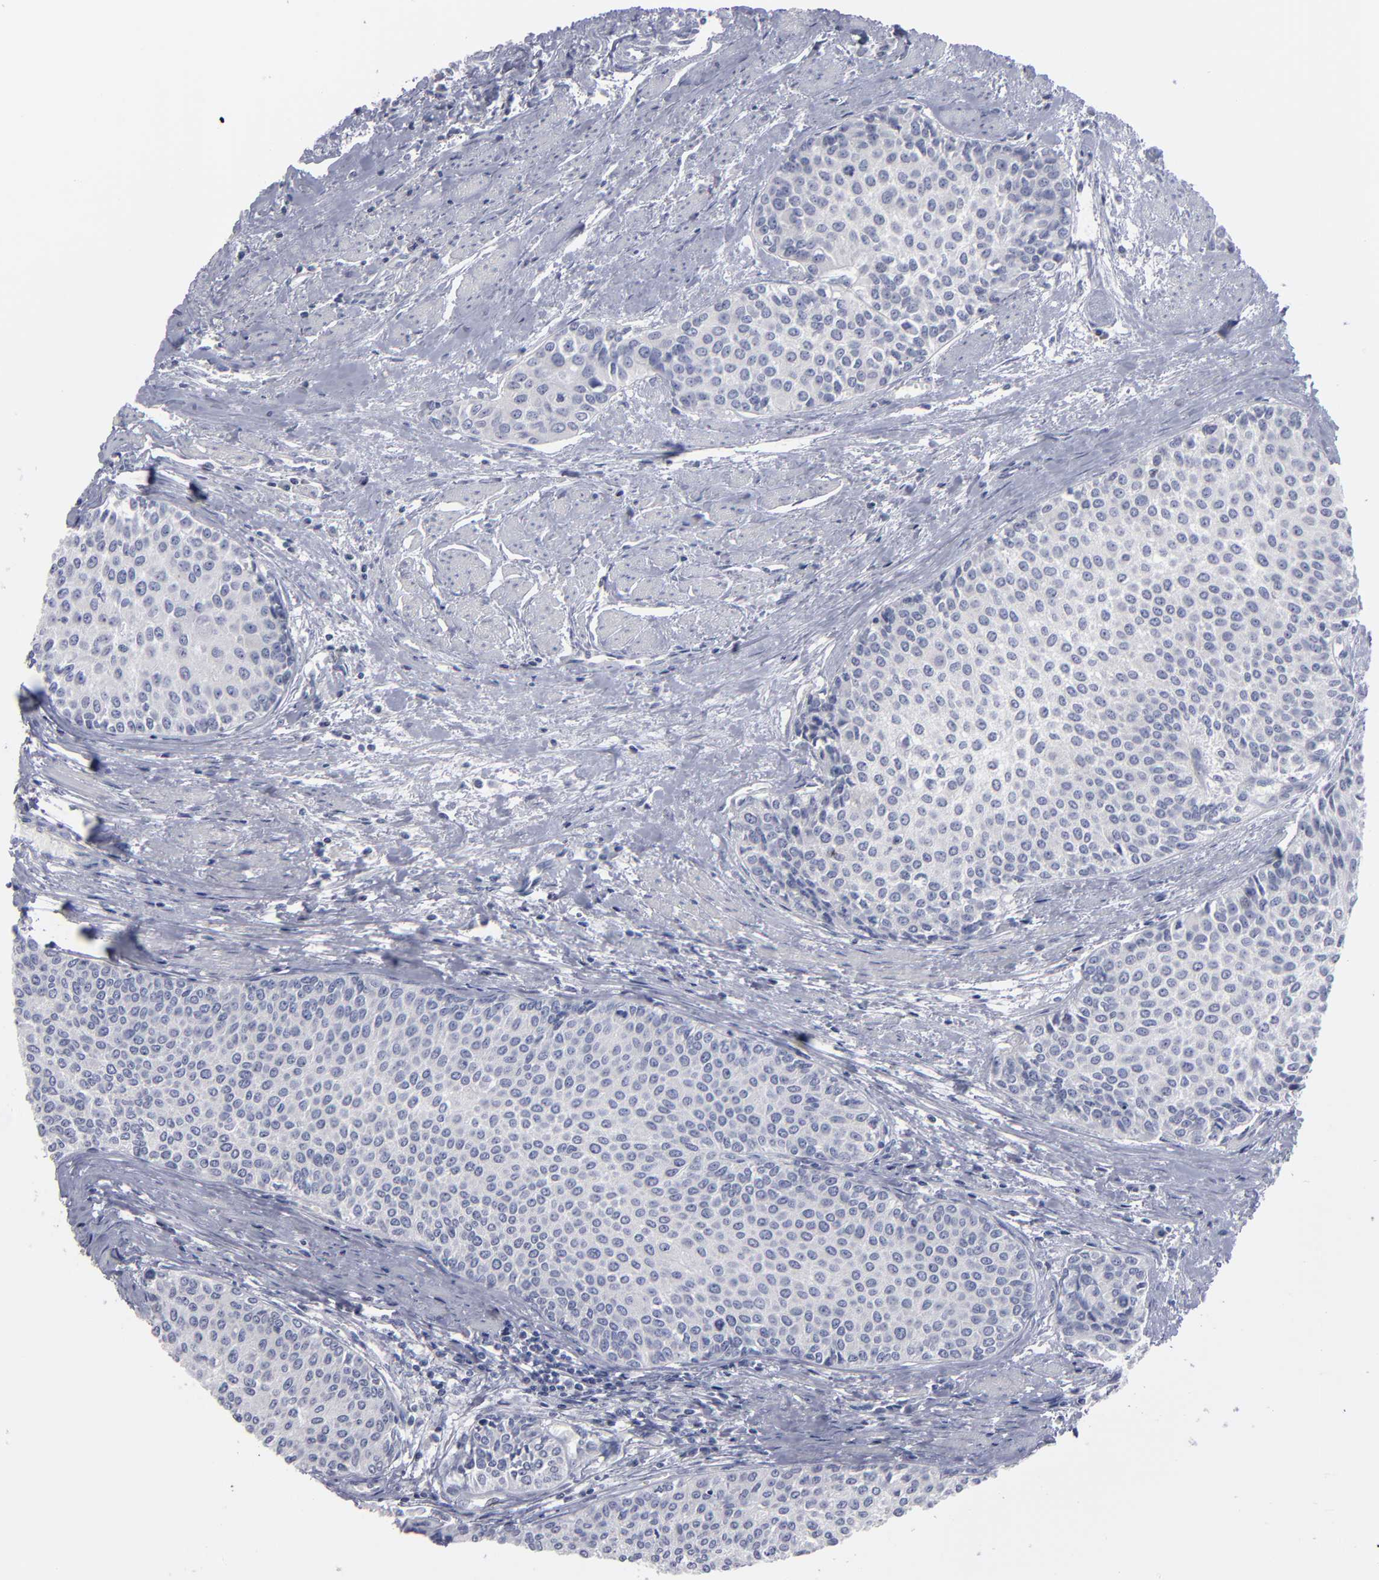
{"staining": {"intensity": "negative", "quantity": "none", "location": "none"}, "tissue": "urothelial cancer", "cell_type": "Tumor cells", "image_type": "cancer", "snomed": [{"axis": "morphology", "description": "Urothelial carcinoma, Low grade"}, {"axis": "topography", "description": "Urinary bladder"}], "caption": "The photomicrograph displays no staining of tumor cells in low-grade urothelial carcinoma. Nuclei are stained in blue.", "gene": "RPH3A", "patient": {"sex": "female", "age": 73}}